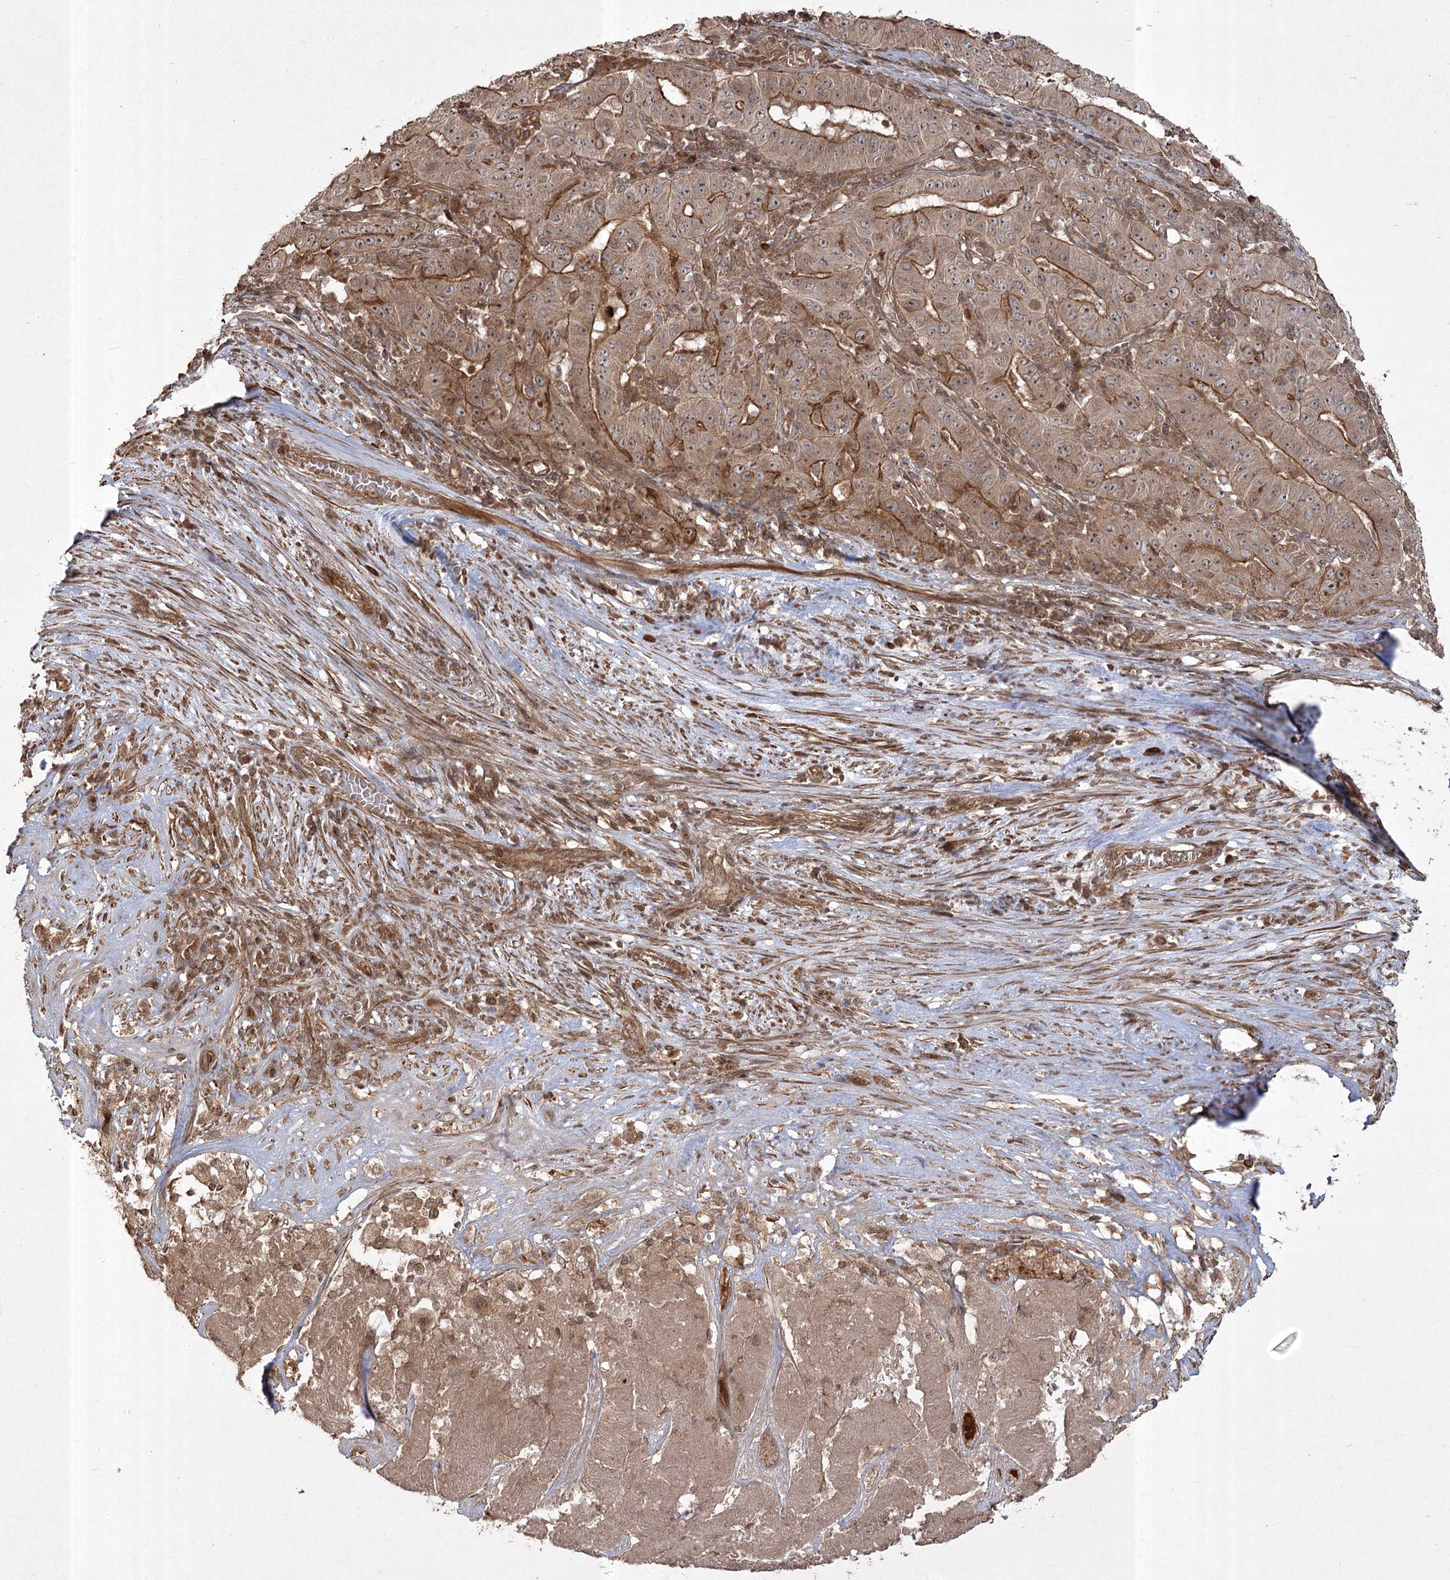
{"staining": {"intensity": "strong", "quantity": ">75%", "location": "cytoplasmic/membranous"}, "tissue": "pancreatic cancer", "cell_type": "Tumor cells", "image_type": "cancer", "snomed": [{"axis": "morphology", "description": "Adenocarcinoma, NOS"}, {"axis": "topography", "description": "Pancreas"}], "caption": "This is an image of IHC staining of pancreatic cancer (adenocarcinoma), which shows strong expression in the cytoplasmic/membranous of tumor cells.", "gene": "CPLANE1", "patient": {"sex": "male", "age": 63}}